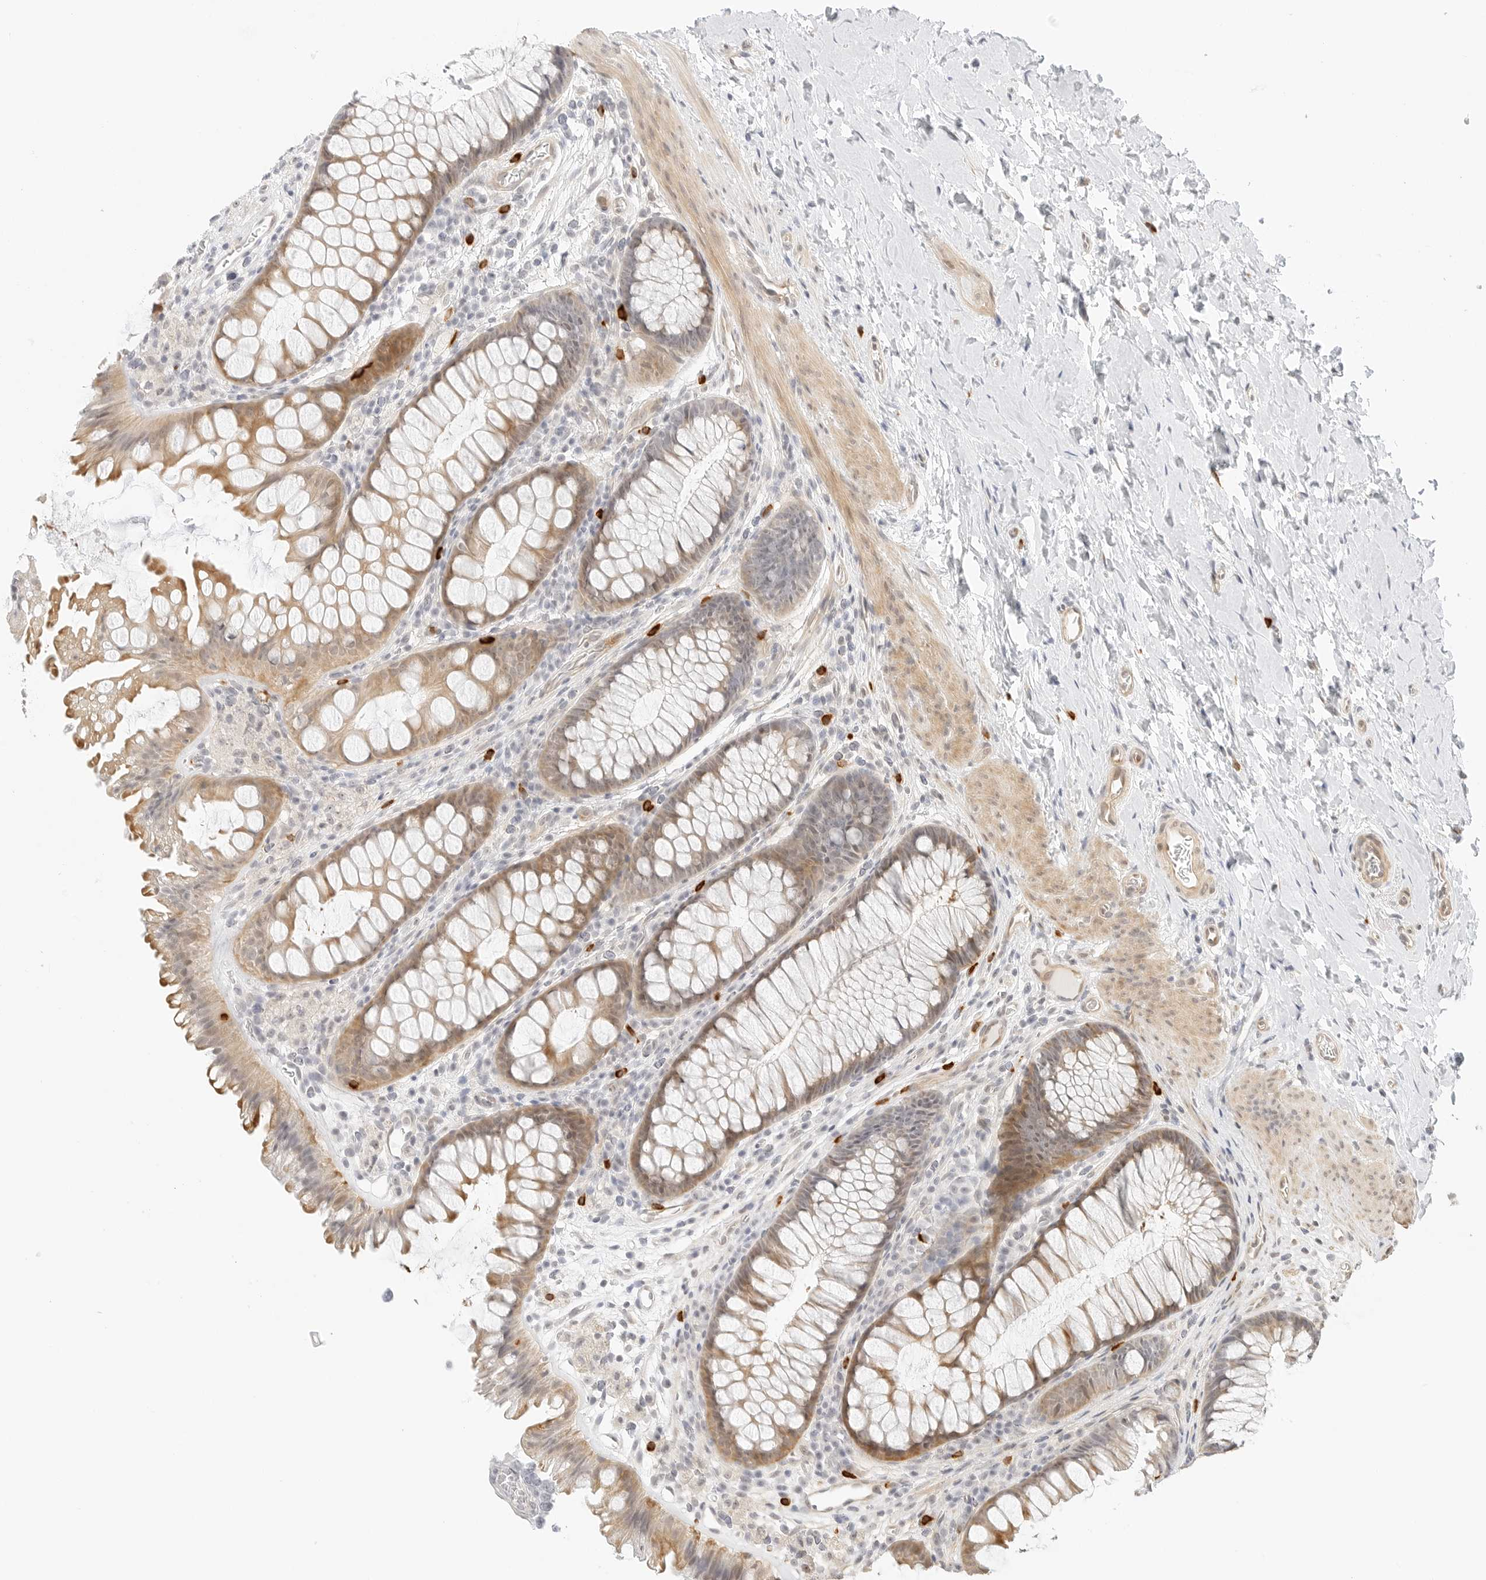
{"staining": {"intensity": "moderate", "quantity": ">75%", "location": "cytoplasmic/membranous"}, "tissue": "colon", "cell_type": "Endothelial cells", "image_type": "normal", "snomed": [{"axis": "morphology", "description": "Normal tissue, NOS"}, {"axis": "topography", "description": "Colon"}], "caption": "IHC histopathology image of normal colon: colon stained using immunohistochemistry shows medium levels of moderate protein expression localized specifically in the cytoplasmic/membranous of endothelial cells, appearing as a cytoplasmic/membranous brown color.", "gene": "TEKT2", "patient": {"sex": "female", "age": 62}}